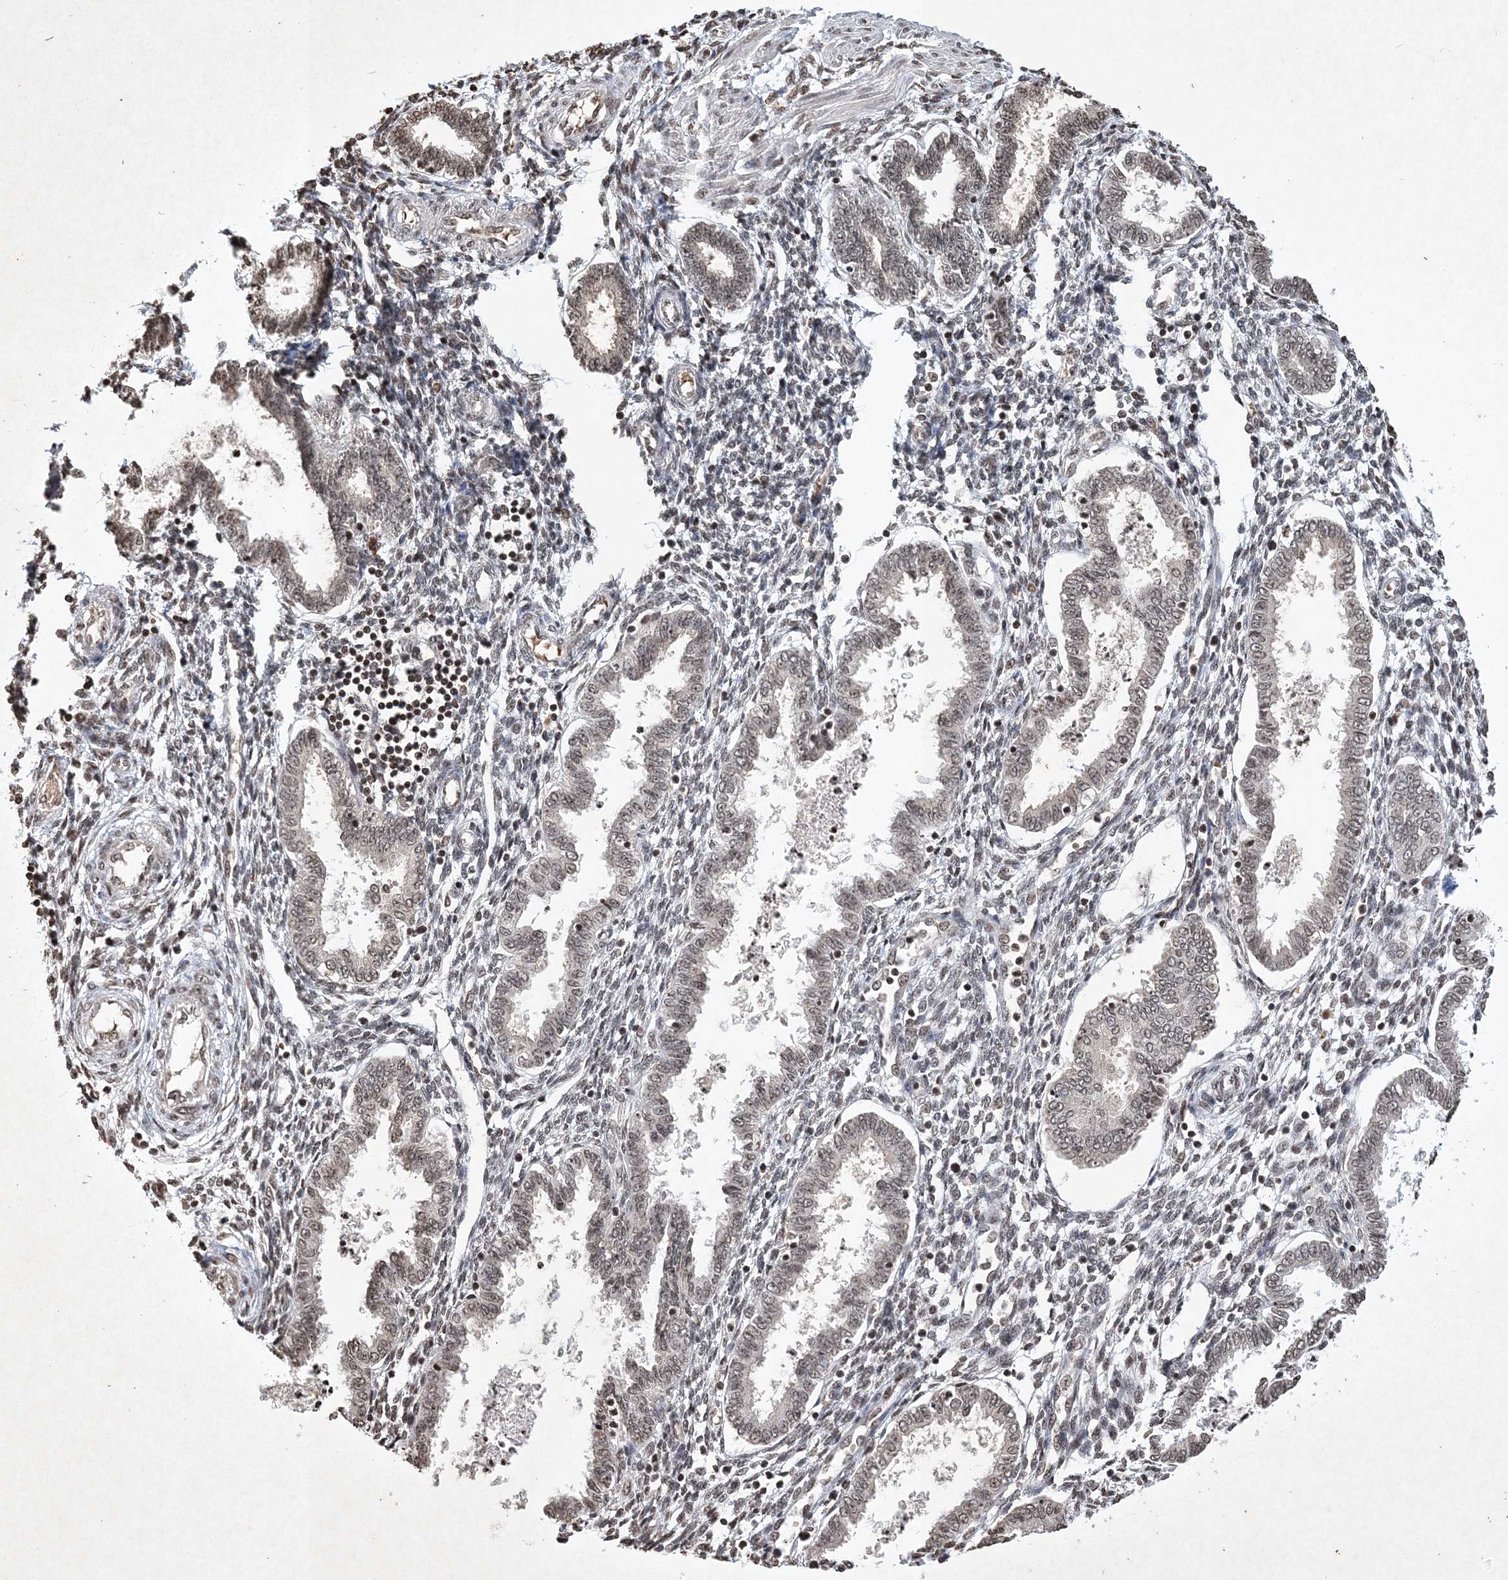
{"staining": {"intensity": "weak", "quantity": "<25%", "location": "nuclear"}, "tissue": "endometrium", "cell_type": "Cells in endometrial stroma", "image_type": "normal", "snomed": [{"axis": "morphology", "description": "Normal tissue, NOS"}, {"axis": "topography", "description": "Endometrium"}], "caption": "High power microscopy histopathology image of an immunohistochemistry image of benign endometrium, revealing no significant staining in cells in endometrial stroma.", "gene": "NEDD9", "patient": {"sex": "female", "age": 33}}